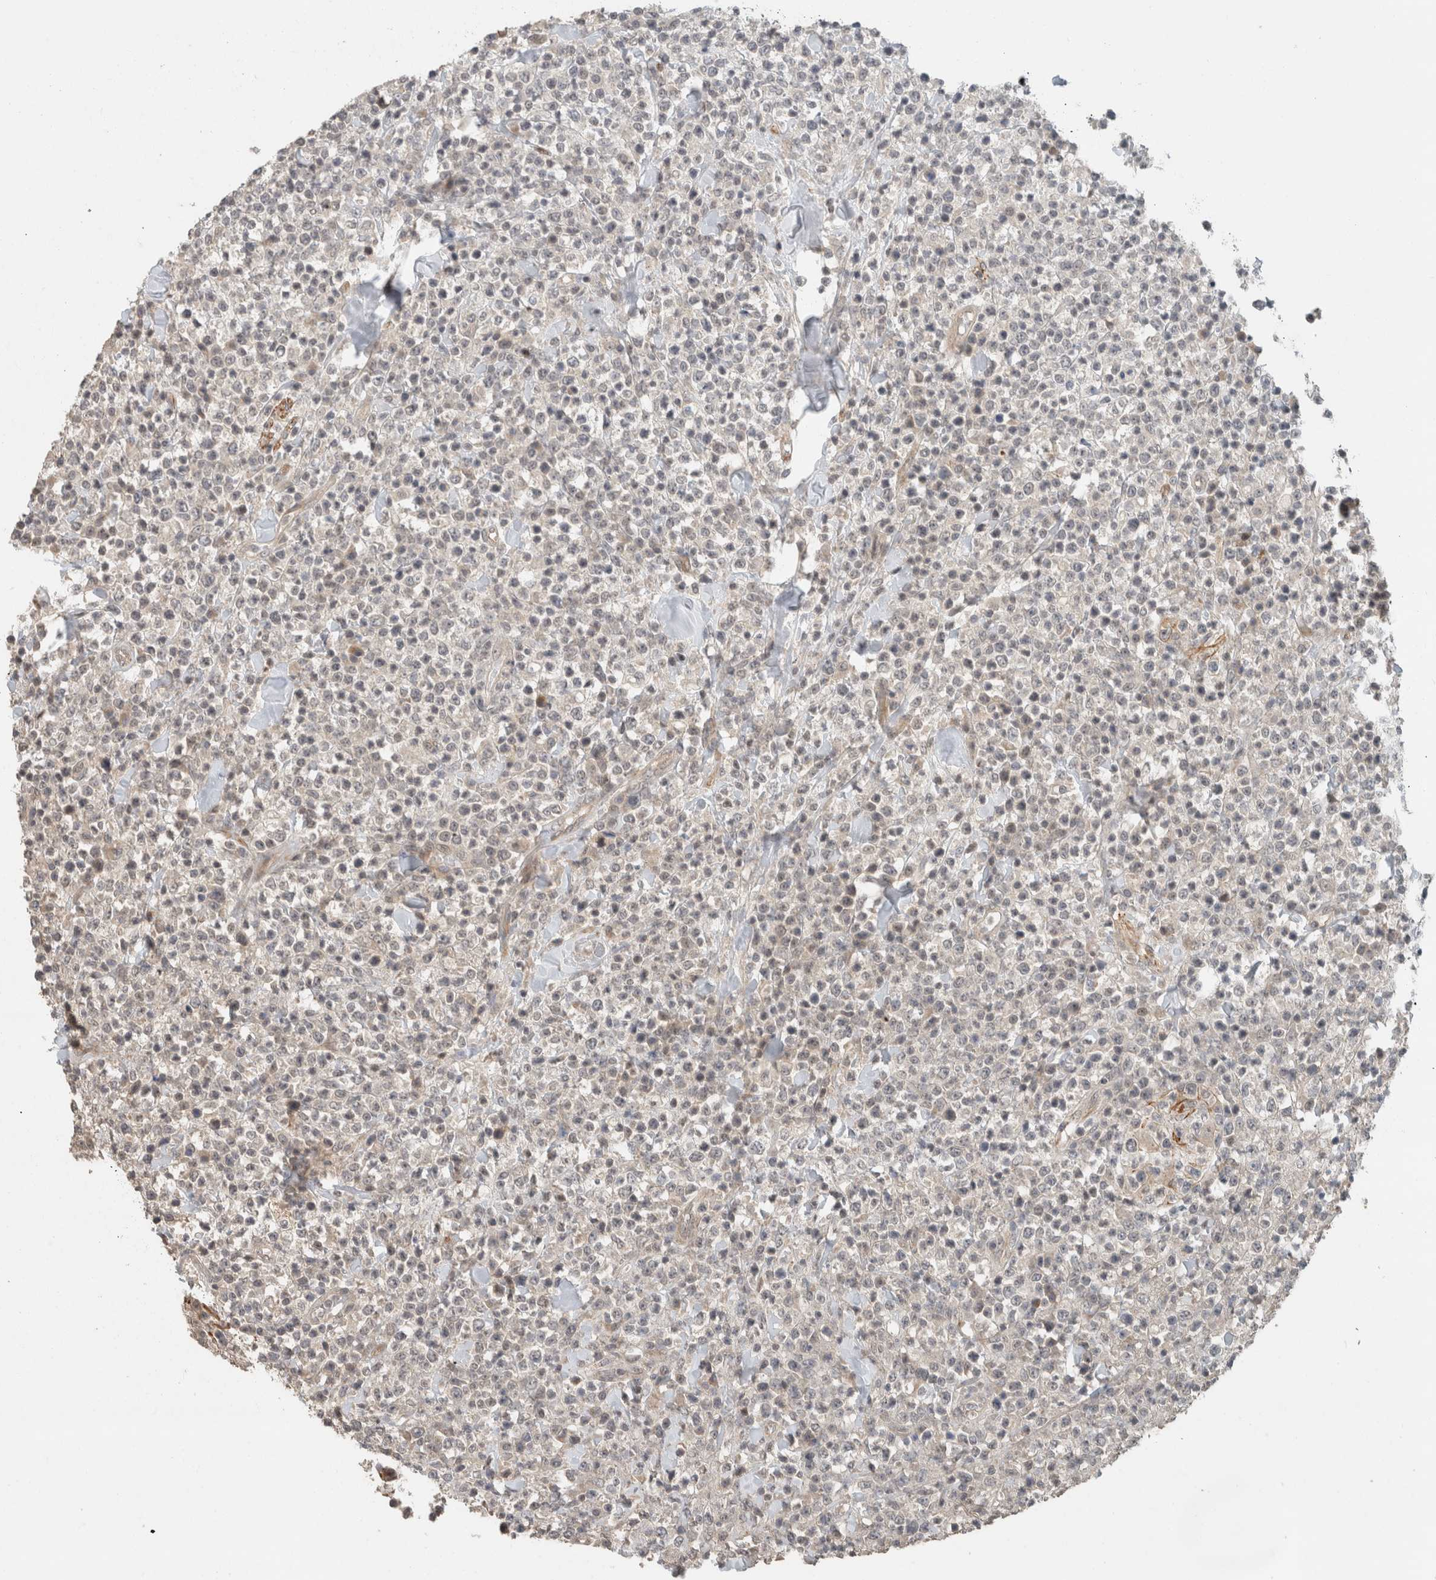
{"staining": {"intensity": "negative", "quantity": "none", "location": "none"}, "tissue": "lymphoma", "cell_type": "Tumor cells", "image_type": "cancer", "snomed": [{"axis": "morphology", "description": "Malignant lymphoma, non-Hodgkin's type, High grade"}, {"axis": "topography", "description": "Colon"}], "caption": "IHC of human malignant lymphoma, non-Hodgkin's type (high-grade) demonstrates no expression in tumor cells.", "gene": "ERCC6L2", "patient": {"sex": "female", "age": 53}}